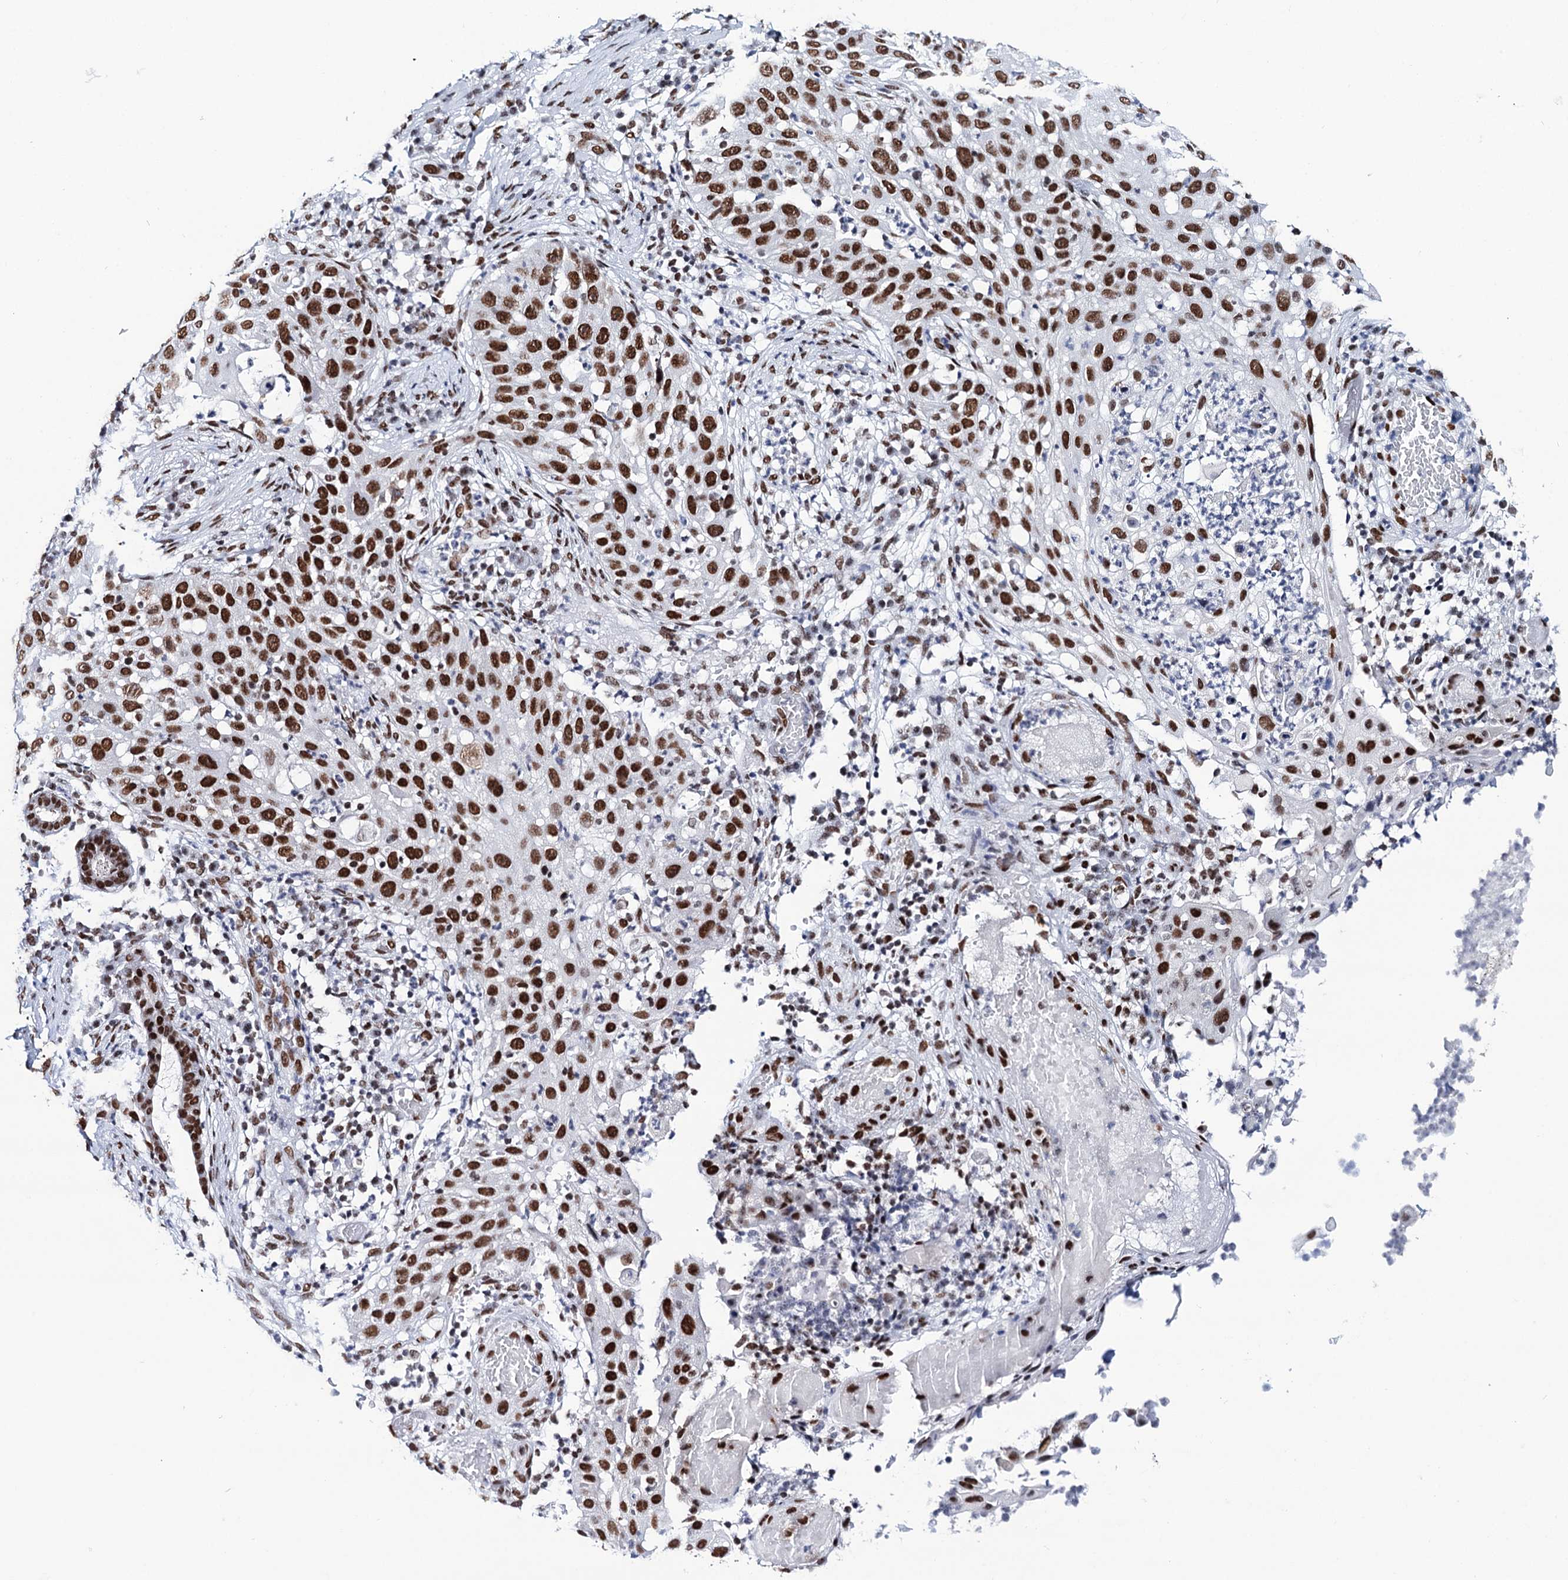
{"staining": {"intensity": "strong", "quantity": ">75%", "location": "nuclear"}, "tissue": "skin cancer", "cell_type": "Tumor cells", "image_type": "cancer", "snomed": [{"axis": "morphology", "description": "Squamous cell carcinoma, NOS"}, {"axis": "topography", "description": "Skin"}], "caption": "Strong nuclear positivity for a protein is appreciated in approximately >75% of tumor cells of skin squamous cell carcinoma using immunohistochemistry (IHC).", "gene": "MATR3", "patient": {"sex": "female", "age": 44}}